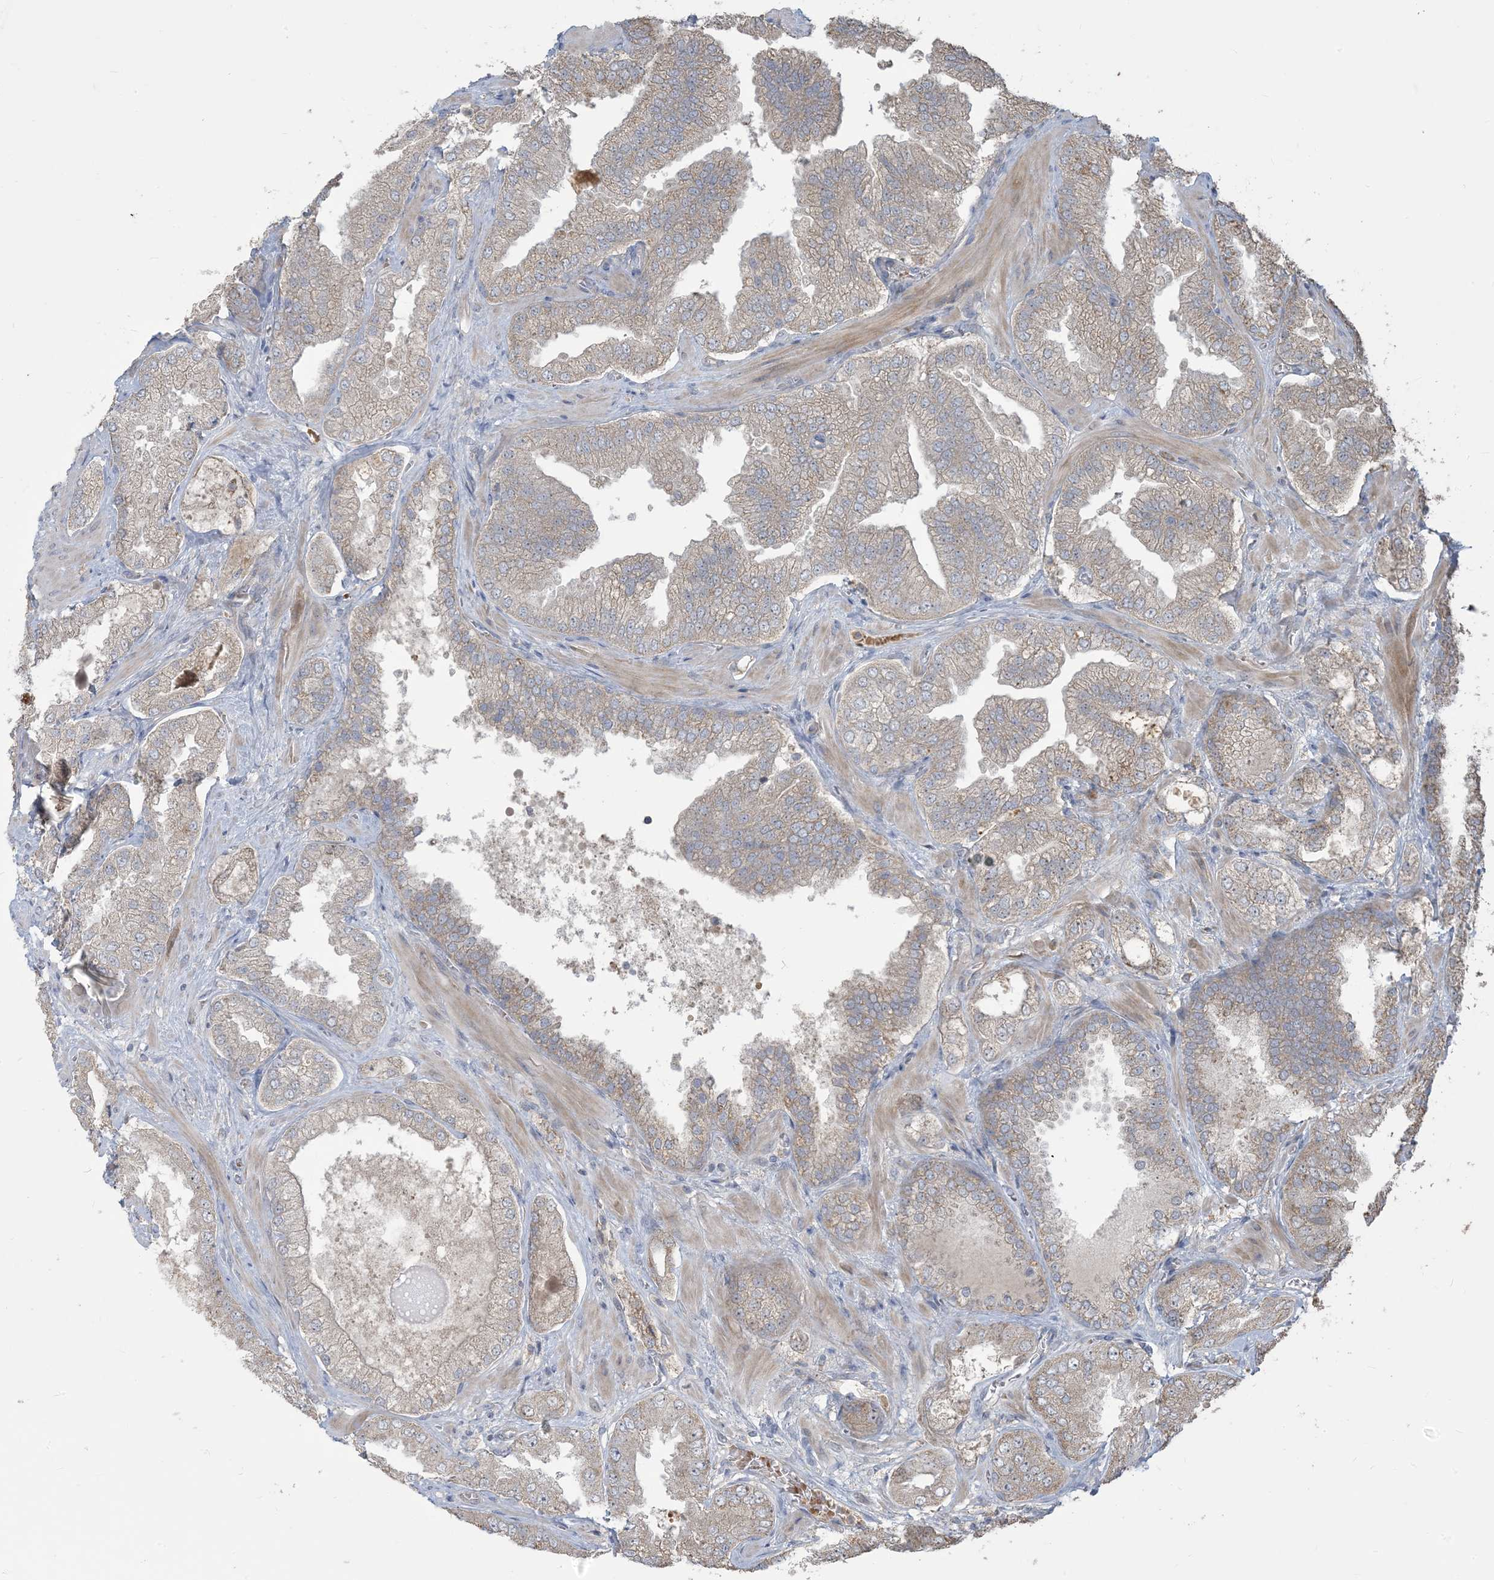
{"staining": {"intensity": "weak", "quantity": "25%-75%", "location": "cytoplasmic/membranous,nuclear"}, "tissue": "prostate cancer", "cell_type": "Tumor cells", "image_type": "cancer", "snomed": [{"axis": "morphology", "description": "Adenocarcinoma, High grade"}, {"axis": "topography", "description": "Prostate"}], "caption": "DAB immunohistochemical staining of prostate cancer (high-grade adenocarcinoma) exhibits weak cytoplasmic/membranous and nuclear protein positivity in about 25%-75% of tumor cells.", "gene": "KLHL18", "patient": {"sex": "male", "age": 58}}